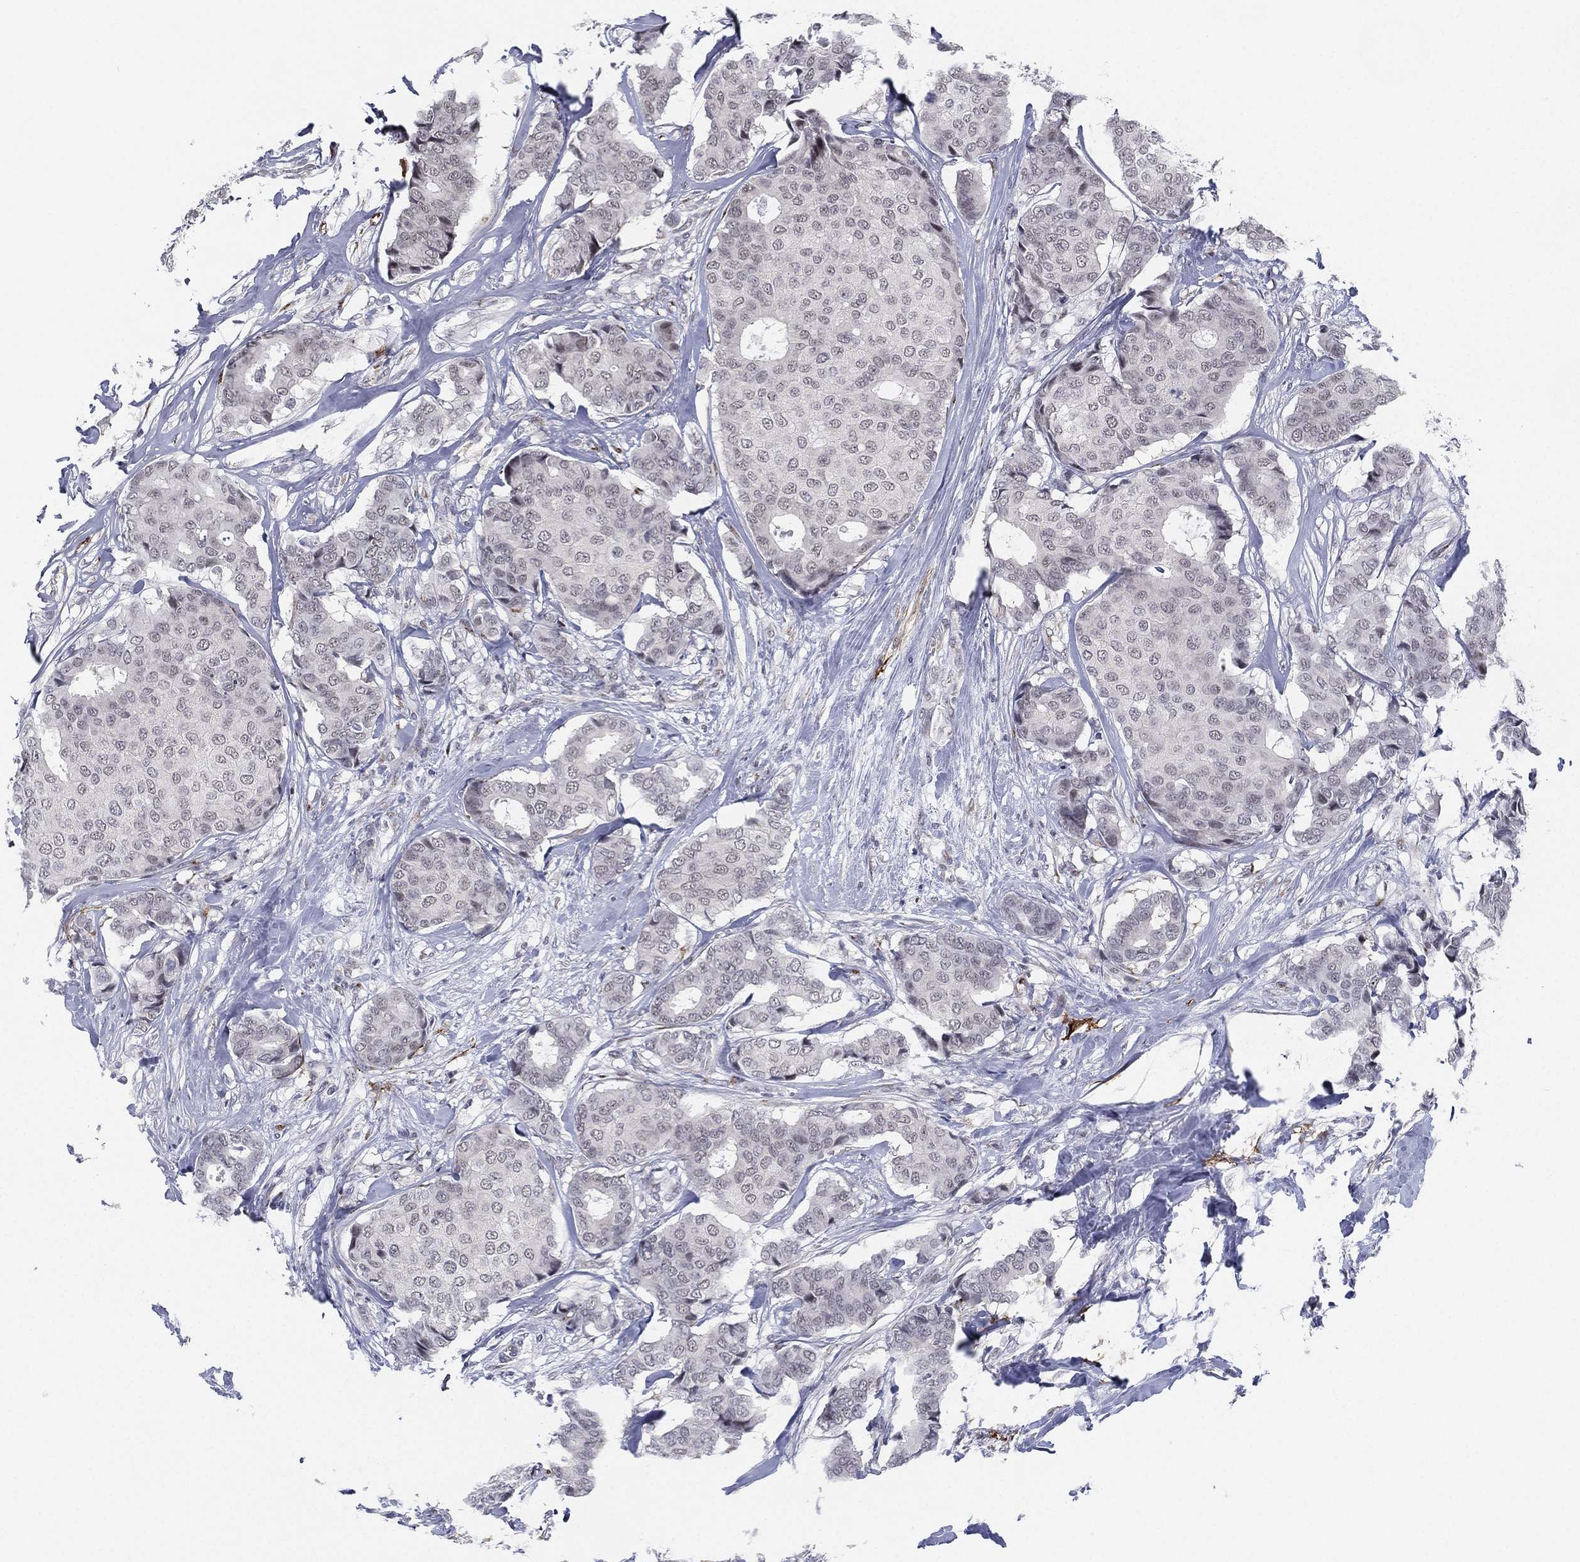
{"staining": {"intensity": "negative", "quantity": "none", "location": "none"}, "tissue": "breast cancer", "cell_type": "Tumor cells", "image_type": "cancer", "snomed": [{"axis": "morphology", "description": "Duct carcinoma"}, {"axis": "topography", "description": "Breast"}], "caption": "Tumor cells are negative for brown protein staining in breast cancer (invasive ductal carcinoma). (DAB immunohistochemistry, high magnification).", "gene": "CD177", "patient": {"sex": "female", "age": 75}}